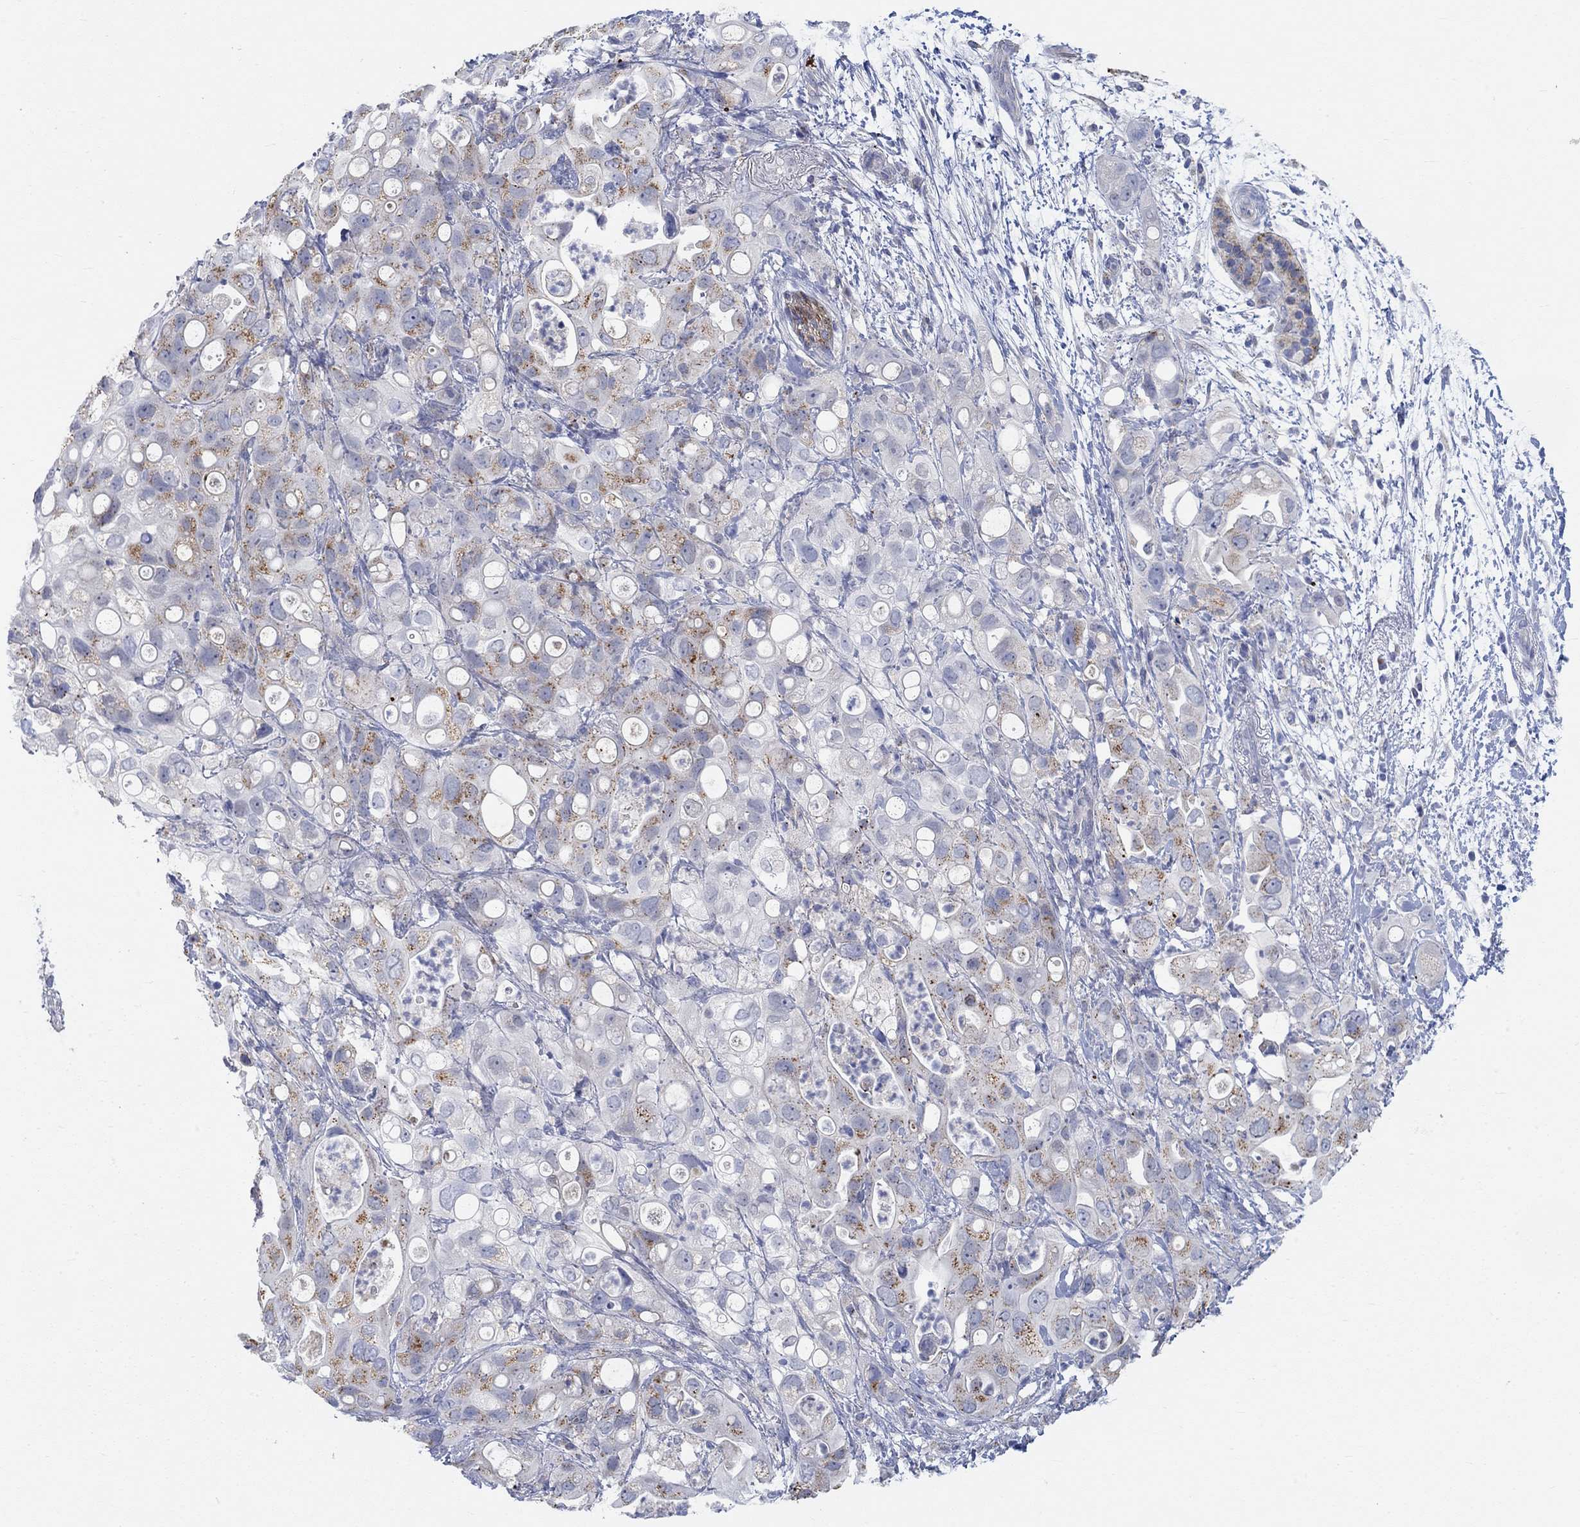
{"staining": {"intensity": "moderate", "quantity": "<25%", "location": "cytoplasmic/membranous"}, "tissue": "pancreatic cancer", "cell_type": "Tumor cells", "image_type": "cancer", "snomed": [{"axis": "morphology", "description": "Adenocarcinoma, NOS"}, {"axis": "topography", "description": "Pancreas"}], "caption": "Pancreatic cancer was stained to show a protein in brown. There is low levels of moderate cytoplasmic/membranous staining in approximately <25% of tumor cells. Nuclei are stained in blue.", "gene": "NAV3", "patient": {"sex": "female", "age": 72}}